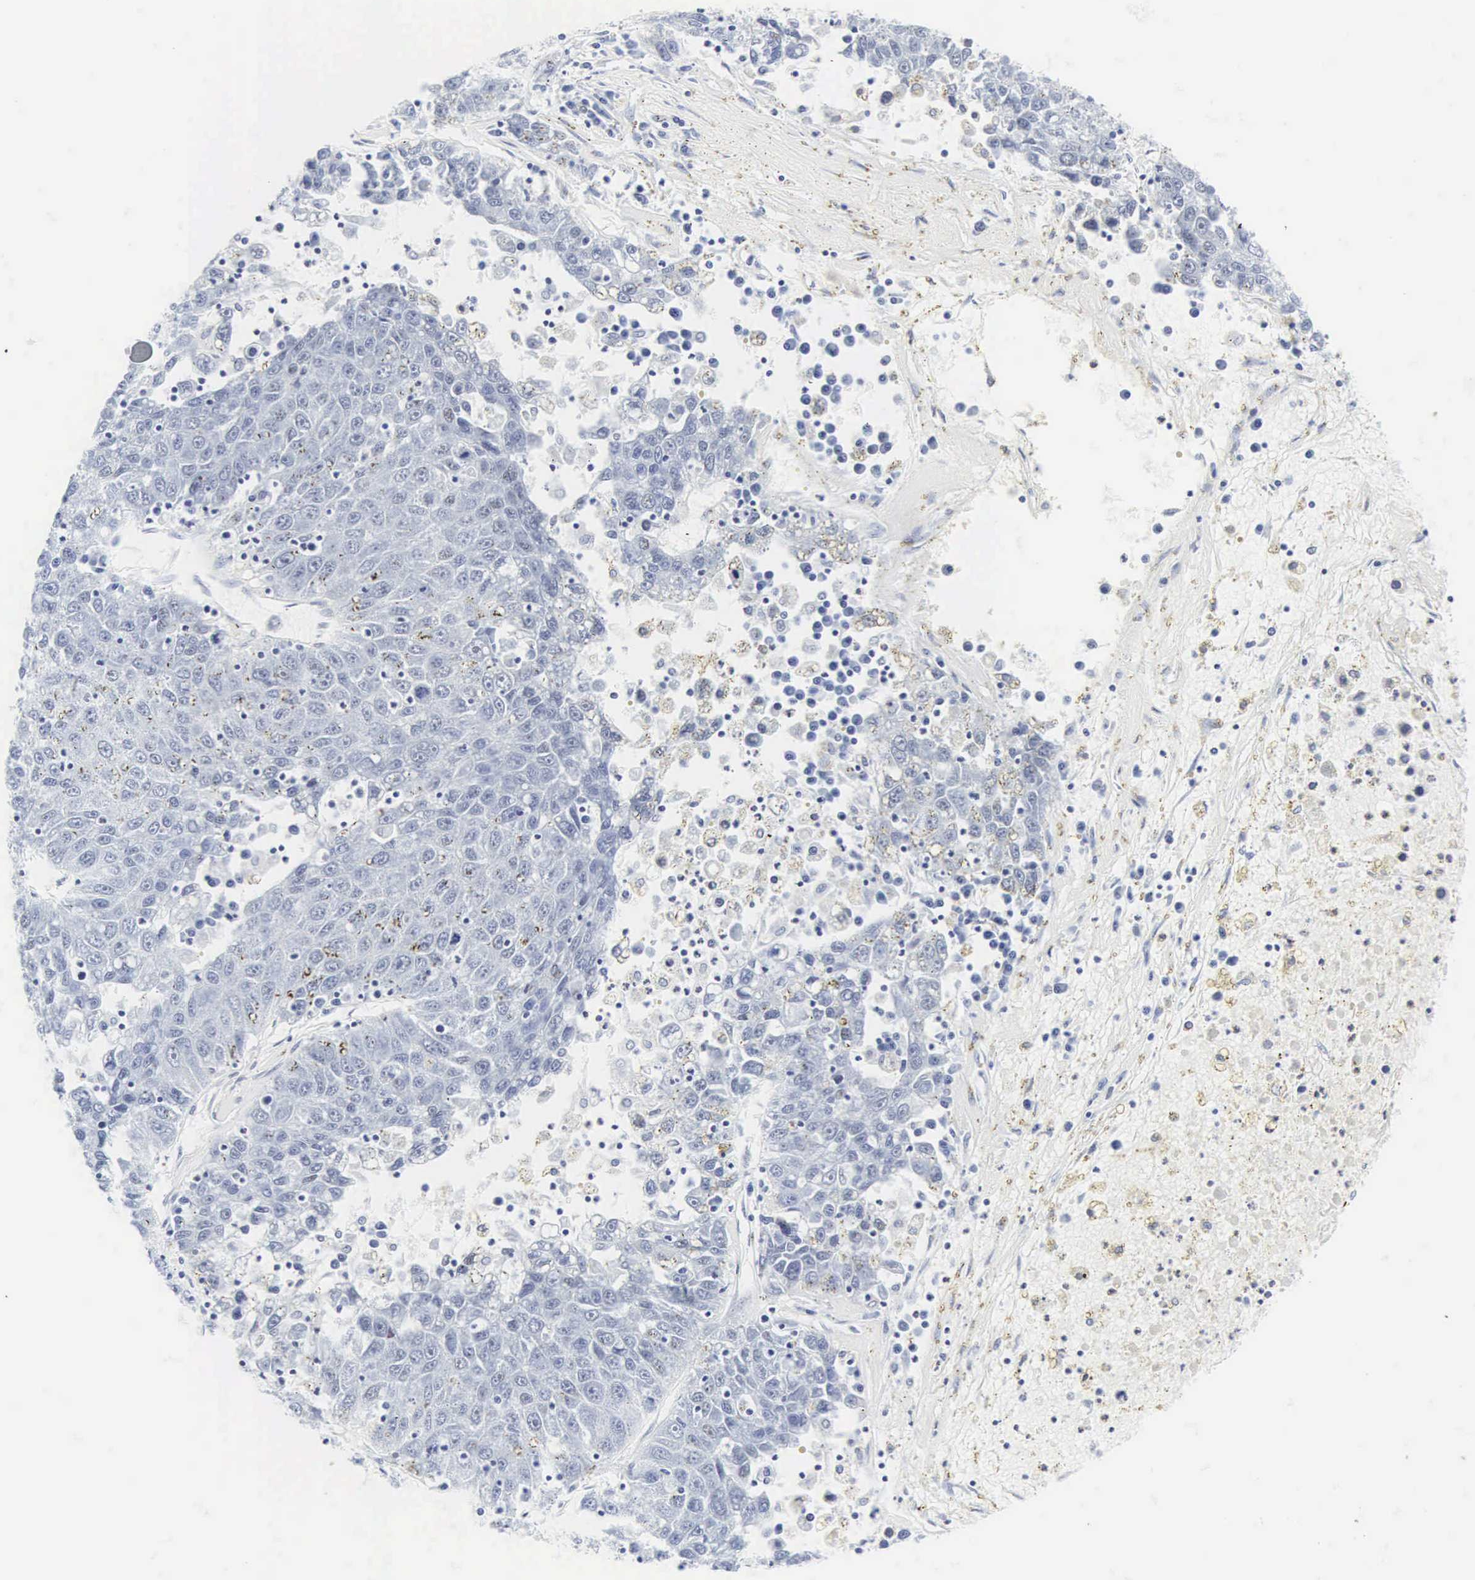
{"staining": {"intensity": "negative", "quantity": "none", "location": "none"}, "tissue": "liver cancer", "cell_type": "Tumor cells", "image_type": "cancer", "snomed": [{"axis": "morphology", "description": "Carcinoma, Hepatocellular, NOS"}, {"axis": "topography", "description": "Liver"}], "caption": "High power microscopy image of an immunohistochemistry (IHC) micrograph of hepatocellular carcinoma (liver), revealing no significant staining in tumor cells.", "gene": "CGB3", "patient": {"sex": "male", "age": 49}}